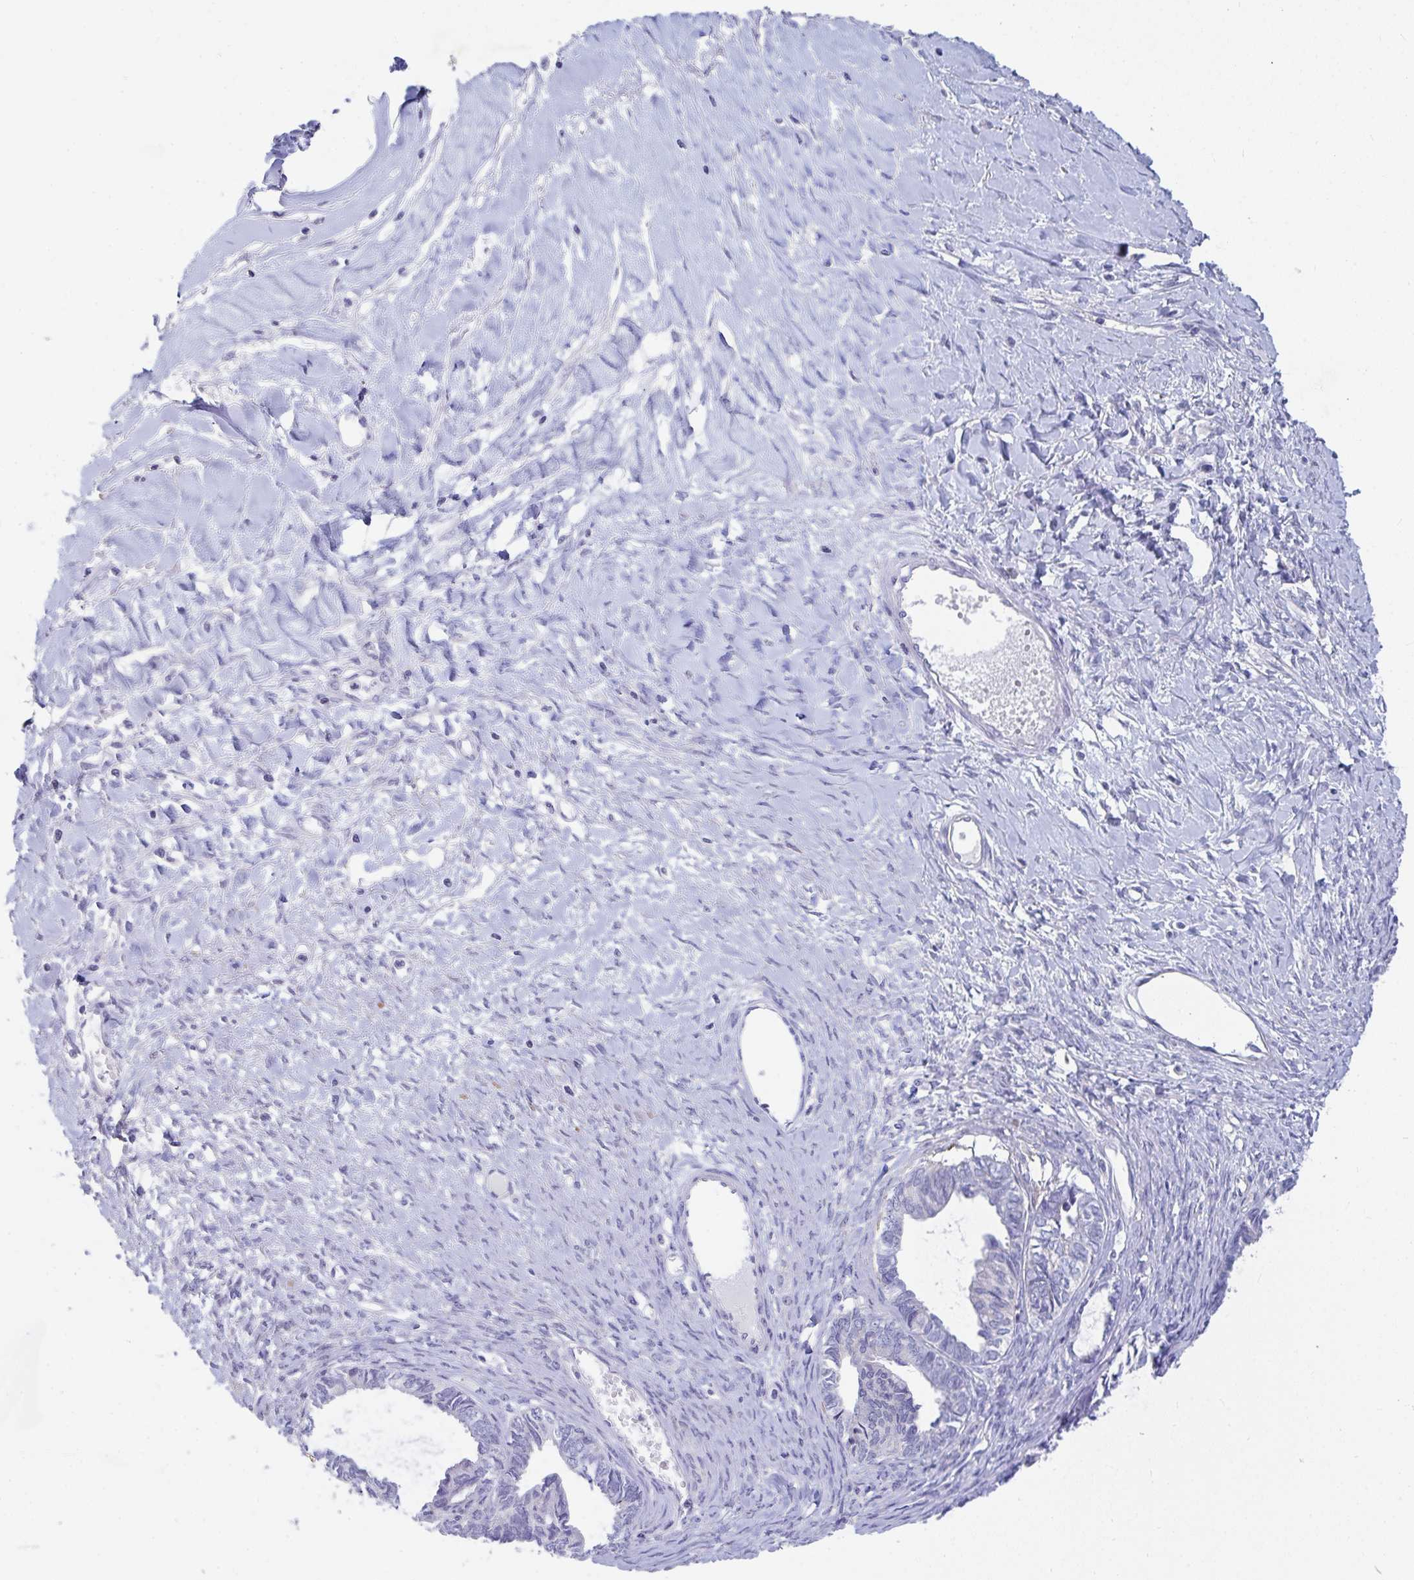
{"staining": {"intensity": "negative", "quantity": "none", "location": "none"}, "tissue": "ovarian cancer", "cell_type": "Tumor cells", "image_type": "cancer", "snomed": [{"axis": "morphology", "description": "Cystadenocarcinoma, mucinous, NOS"}, {"axis": "topography", "description": "Ovary"}], "caption": "Immunohistochemistry image of neoplastic tissue: mucinous cystadenocarcinoma (ovarian) stained with DAB (3,3'-diaminobenzidine) shows no significant protein expression in tumor cells.", "gene": "ZNF561", "patient": {"sex": "female", "age": 61}}